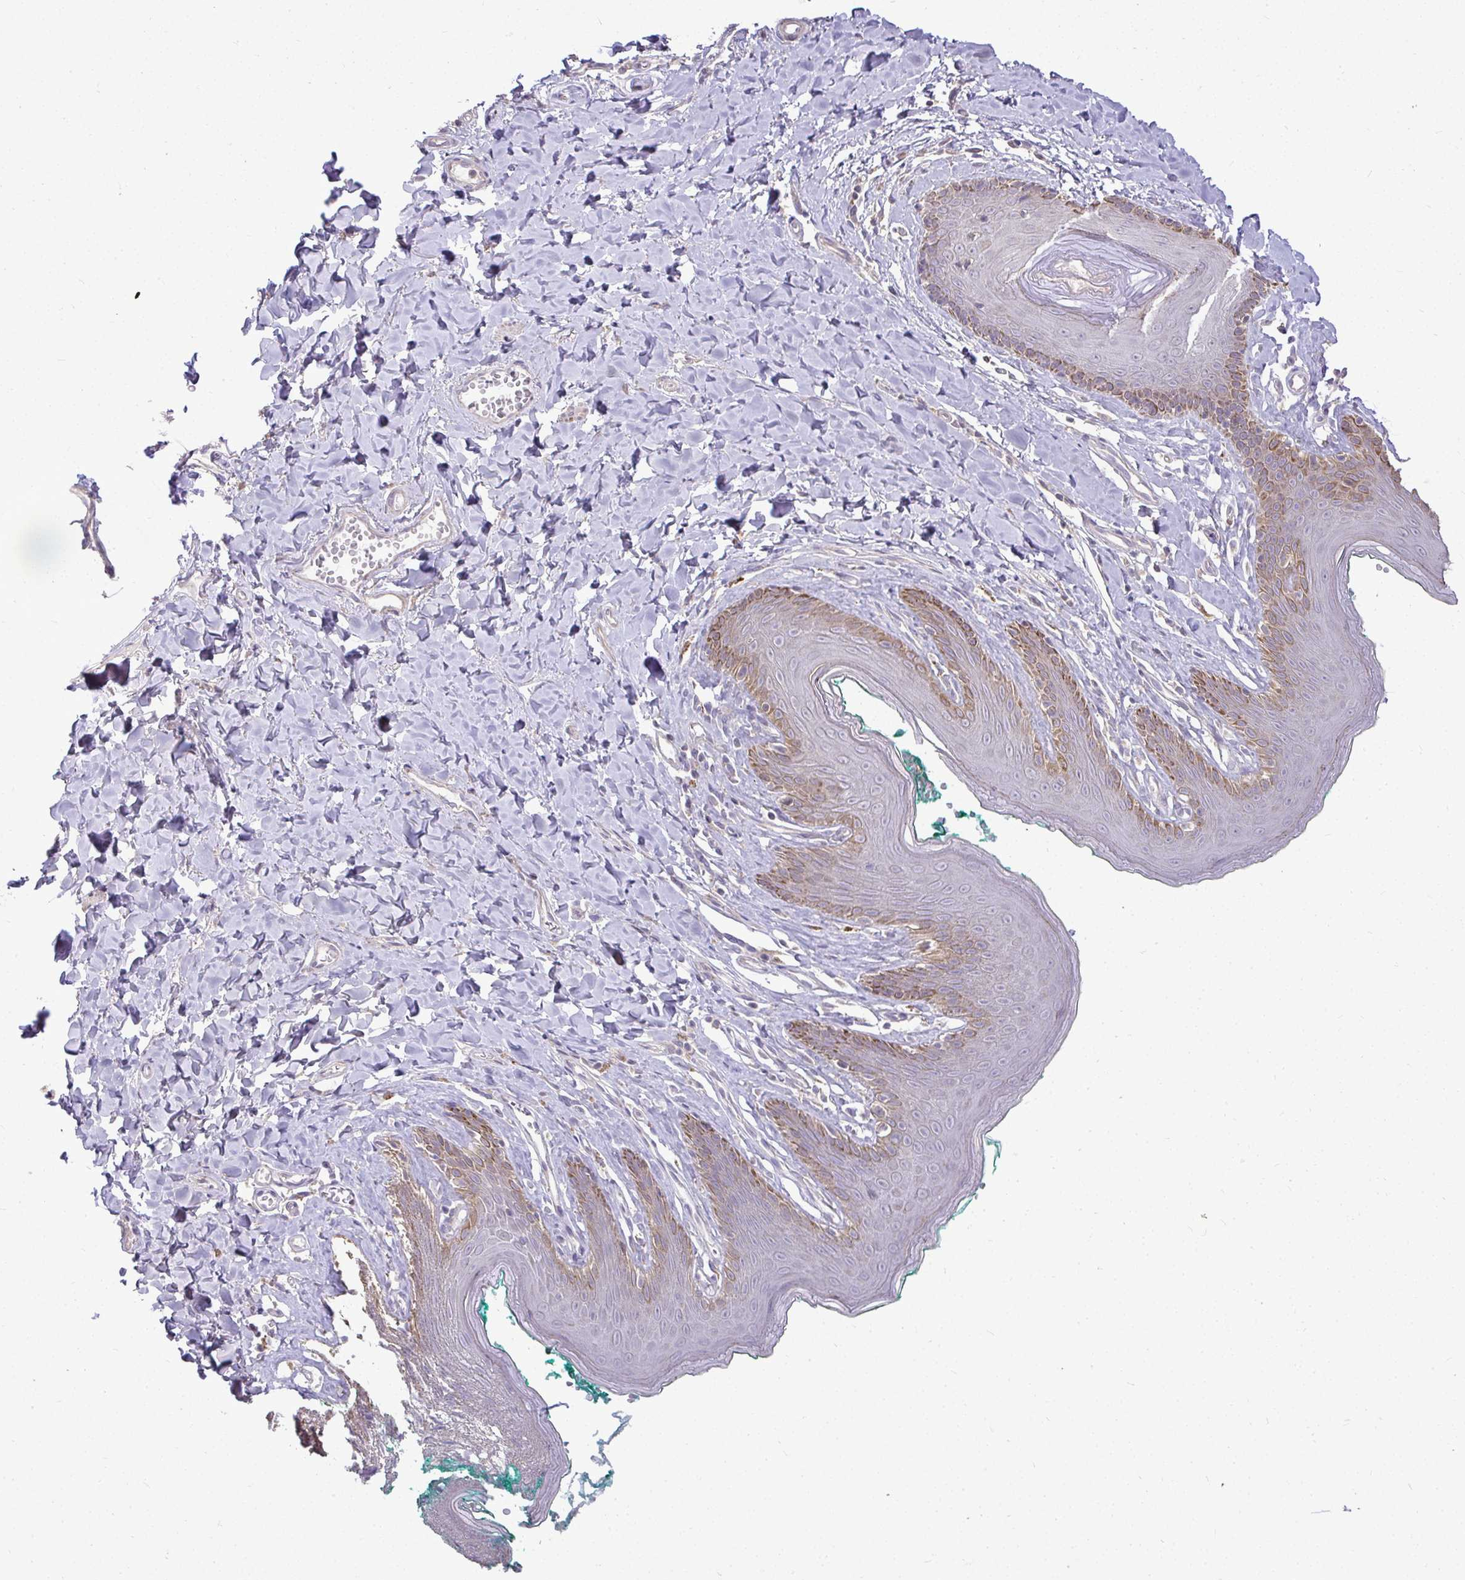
{"staining": {"intensity": "moderate", "quantity": "<25%", "location": "cytoplasmic/membranous"}, "tissue": "skin", "cell_type": "Epidermal cells", "image_type": "normal", "snomed": [{"axis": "morphology", "description": "Normal tissue, NOS"}, {"axis": "topography", "description": "Vulva"}, {"axis": "topography", "description": "Peripheral nerve tissue"}], "caption": "A photomicrograph of skin stained for a protein shows moderate cytoplasmic/membranous brown staining in epidermal cells.", "gene": "STRIP1", "patient": {"sex": "female", "age": 66}}